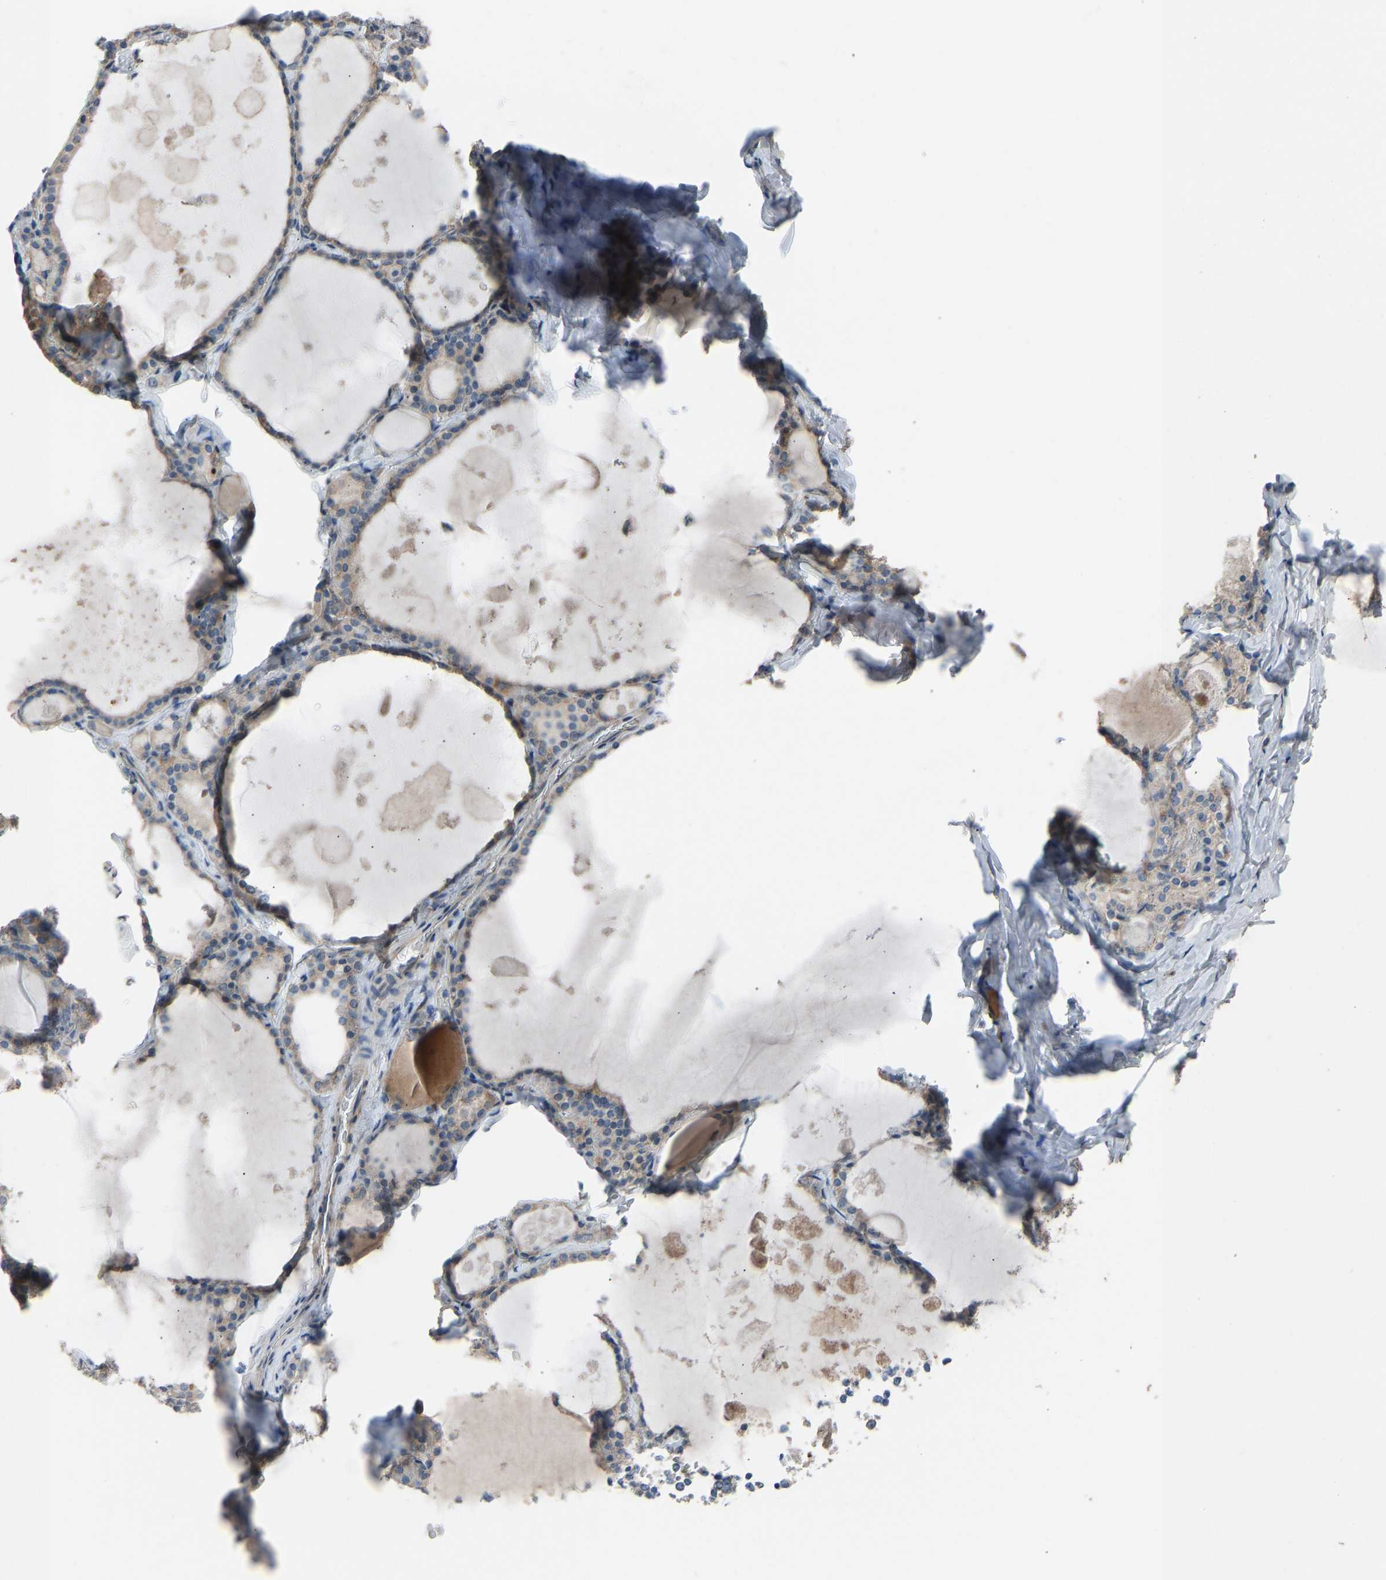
{"staining": {"intensity": "weak", "quantity": "<25%", "location": "cytoplasmic/membranous"}, "tissue": "thyroid gland", "cell_type": "Glandular cells", "image_type": "normal", "snomed": [{"axis": "morphology", "description": "Normal tissue, NOS"}, {"axis": "topography", "description": "Thyroid gland"}], "caption": "IHC photomicrograph of unremarkable thyroid gland: thyroid gland stained with DAB (3,3'-diaminobenzidine) reveals no significant protein positivity in glandular cells.", "gene": "TGFBR3", "patient": {"sex": "male", "age": 56}}